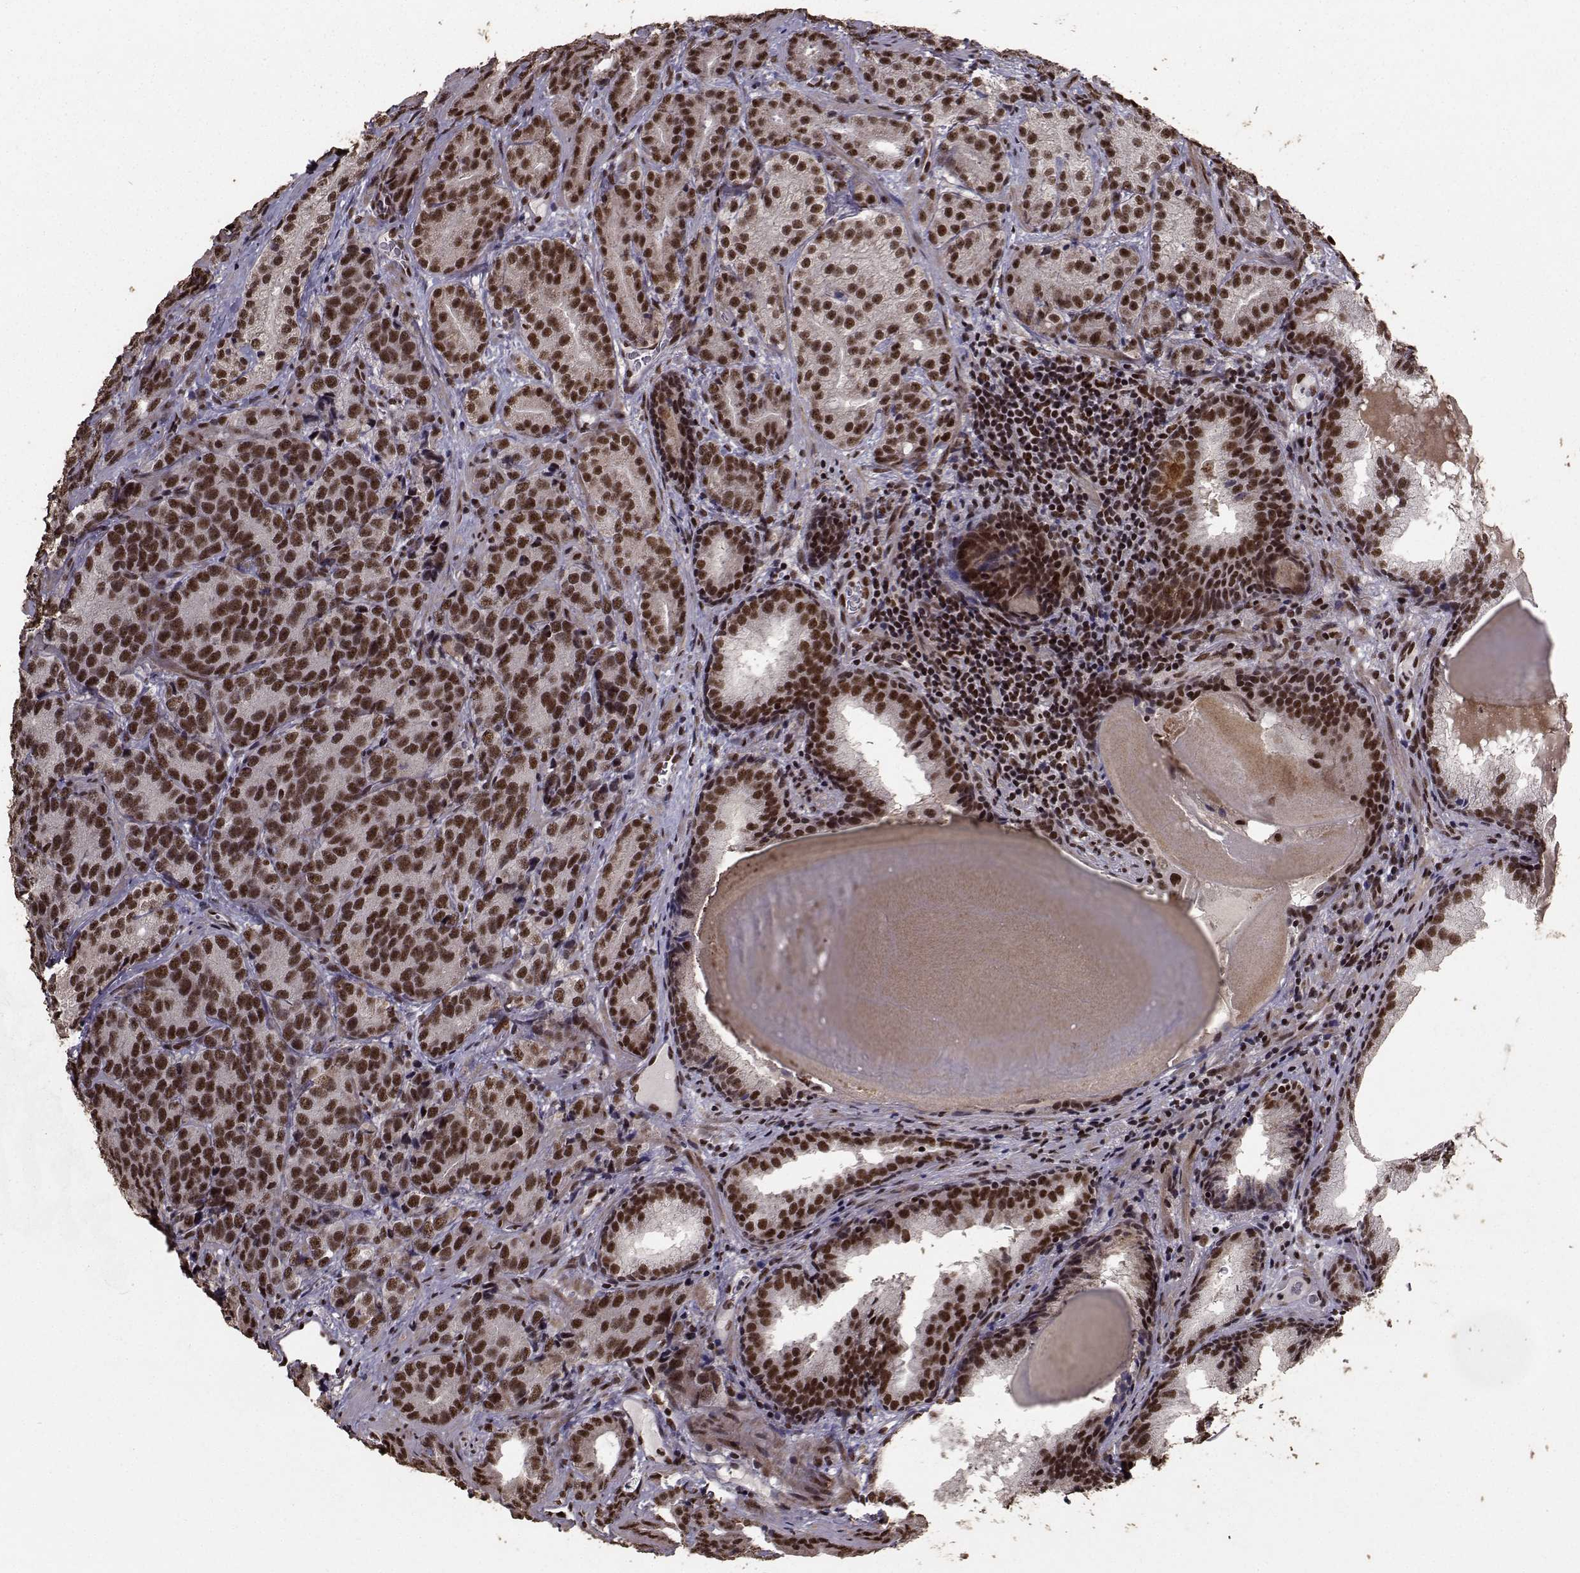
{"staining": {"intensity": "strong", "quantity": ">75%", "location": "nuclear"}, "tissue": "prostate cancer", "cell_type": "Tumor cells", "image_type": "cancer", "snomed": [{"axis": "morphology", "description": "Adenocarcinoma, NOS"}, {"axis": "topography", "description": "Prostate"}], "caption": "Protein expression by IHC shows strong nuclear staining in approximately >75% of tumor cells in adenocarcinoma (prostate).", "gene": "SF1", "patient": {"sex": "male", "age": 71}}